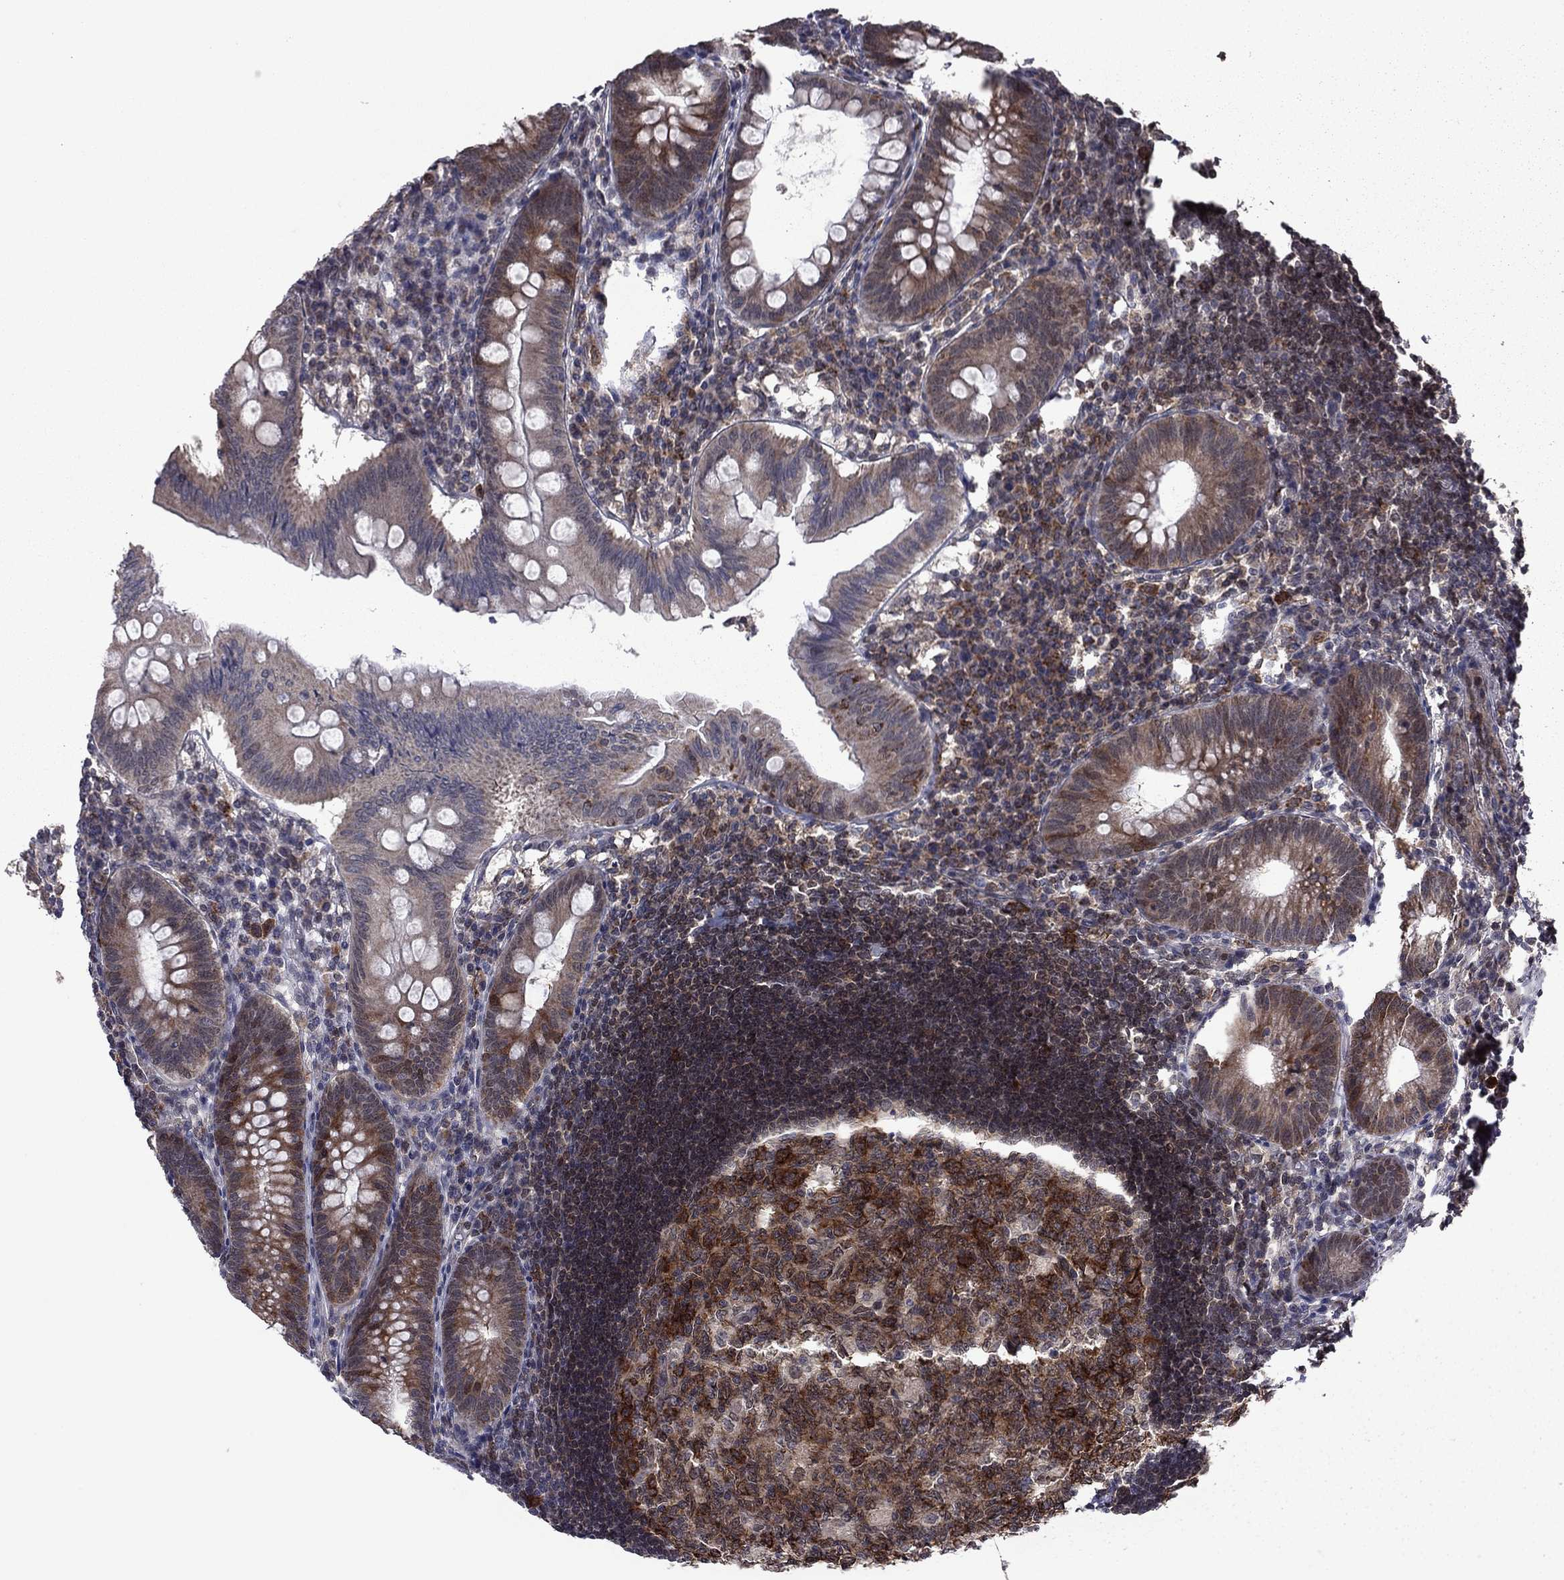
{"staining": {"intensity": "moderate", "quantity": ">75%", "location": "cytoplasmic/membranous"}, "tissue": "appendix", "cell_type": "Glandular cells", "image_type": "normal", "snomed": [{"axis": "morphology", "description": "Normal tissue, NOS"}, {"axis": "morphology", "description": "Inflammation, NOS"}, {"axis": "topography", "description": "Appendix"}], "caption": "High-power microscopy captured an IHC micrograph of normal appendix, revealing moderate cytoplasmic/membranous positivity in approximately >75% of glandular cells. Nuclei are stained in blue.", "gene": "GPAA1", "patient": {"sex": "male", "age": 16}}